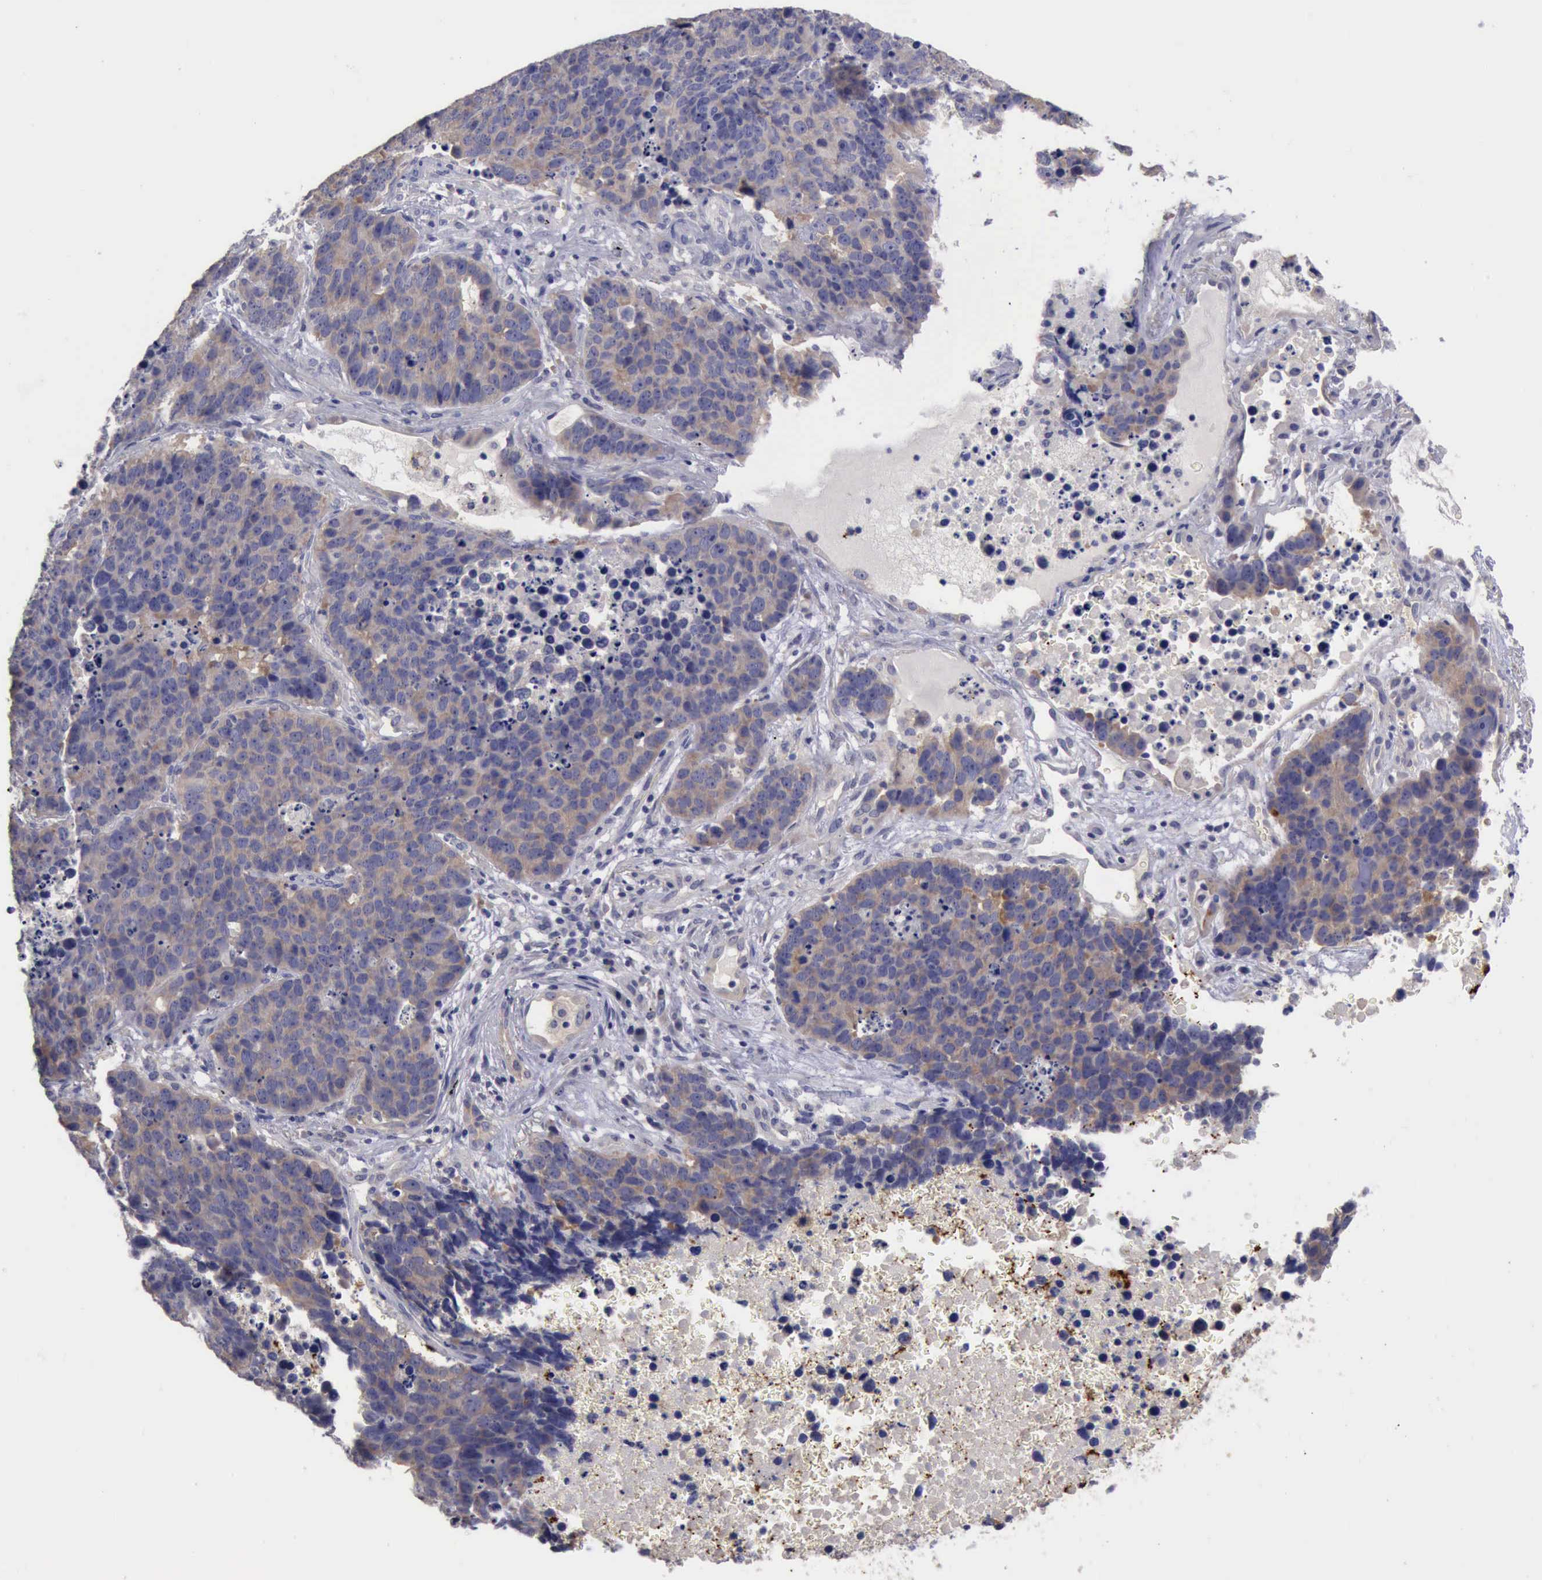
{"staining": {"intensity": "weak", "quantity": "25%-75%", "location": "cytoplasmic/membranous"}, "tissue": "lung cancer", "cell_type": "Tumor cells", "image_type": "cancer", "snomed": [{"axis": "morphology", "description": "Carcinoid, malignant, NOS"}, {"axis": "topography", "description": "Lung"}], "caption": "Lung malignant carcinoid stained with DAB immunohistochemistry displays low levels of weak cytoplasmic/membranous staining in about 25%-75% of tumor cells.", "gene": "PHKA1", "patient": {"sex": "male", "age": 60}}